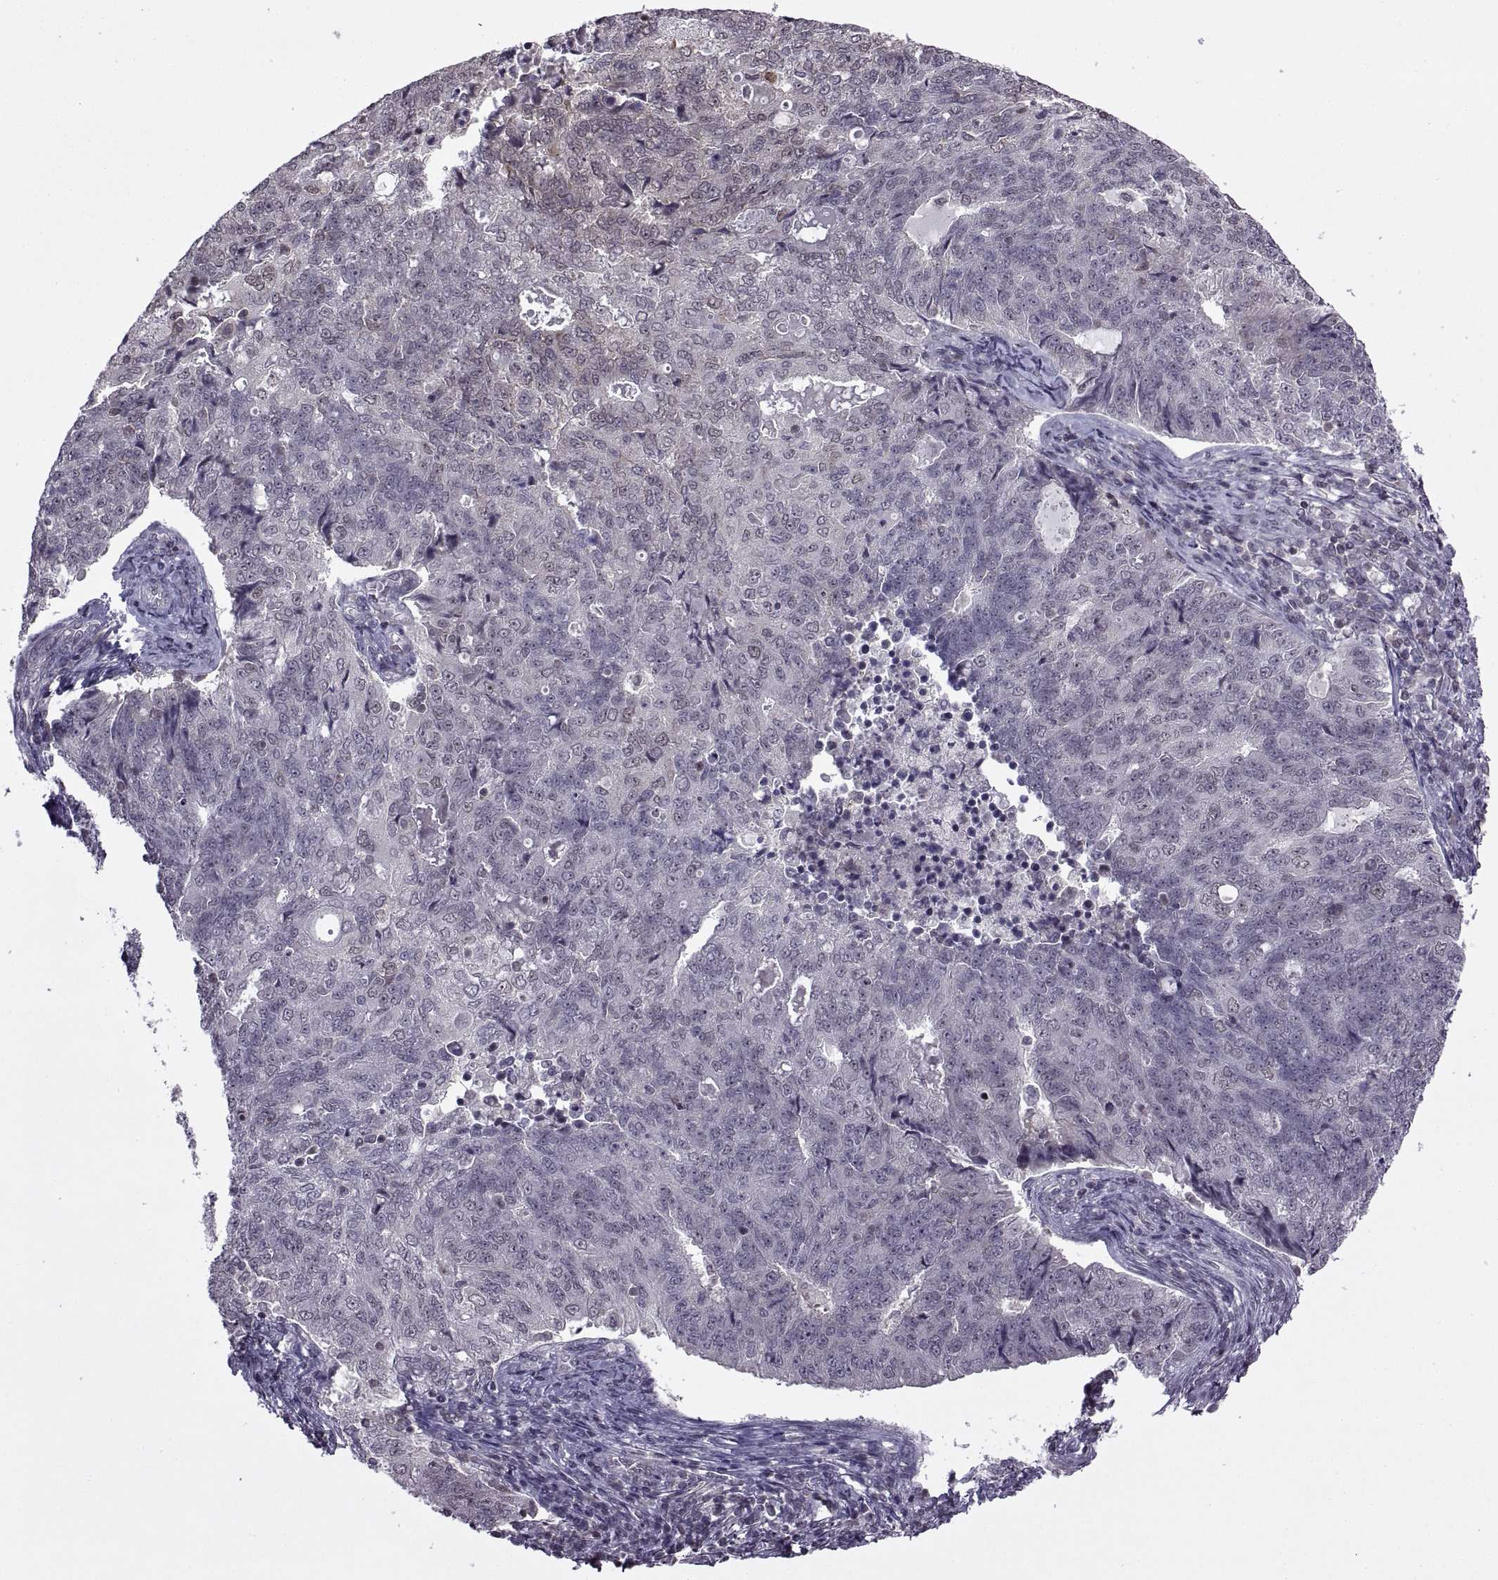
{"staining": {"intensity": "negative", "quantity": "none", "location": "none"}, "tissue": "endometrial cancer", "cell_type": "Tumor cells", "image_type": "cancer", "snomed": [{"axis": "morphology", "description": "Adenocarcinoma, NOS"}, {"axis": "topography", "description": "Endometrium"}], "caption": "Histopathology image shows no significant protein positivity in tumor cells of endometrial adenocarcinoma.", "gene": "INTS3", "patient": {"sex": "female", "age": 43}}